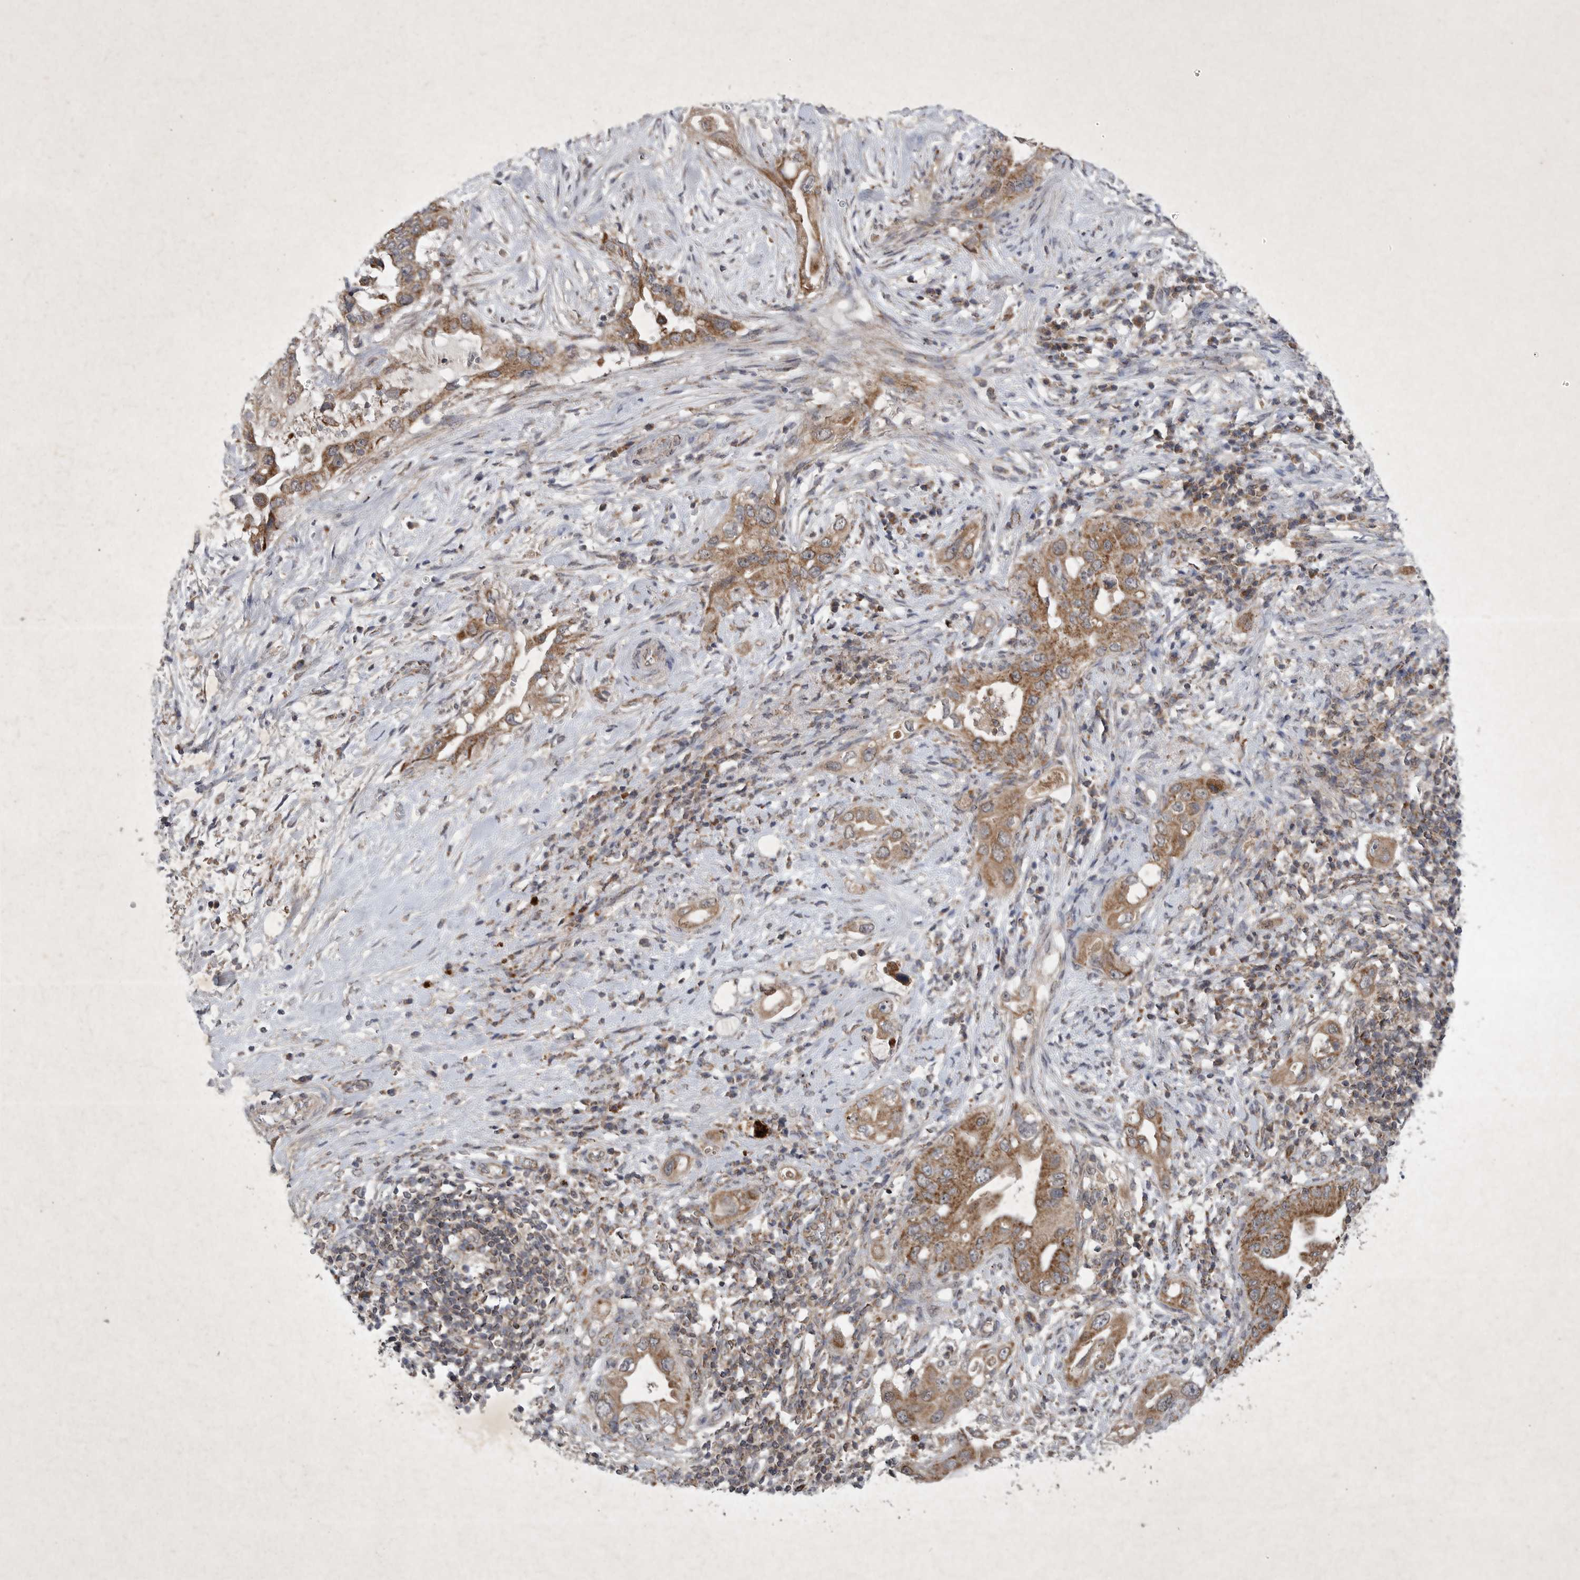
{"staining": {"intensity": "moderate", "quantity": ">75%", "location": "cytoplasmic/membranous"}, "tissue": "pancreatic cancer", "cell_type": "Tumor cells", "image_type": "cancer", "snomed": [{"axis": "morphology", "description": "Inflammation, NOS"}, {"axis": "morphology", "description": "Adenocarcinoma, NOS"}, {"axis": "topography", "description": "Pancreas"}], "caption": "A medium amount of moderate cytoplasmic/membranous positivity is present in about >75% of tumor cells in pancreatic cancer (adenocarcinoma) tissue. The staining is performed using DAB brown chromogen to label protein expression. The nuclei are counter-stained blue using hematoxylin.", "gene": "DDR1", "patient": {"sex": "female", "age": 56}}